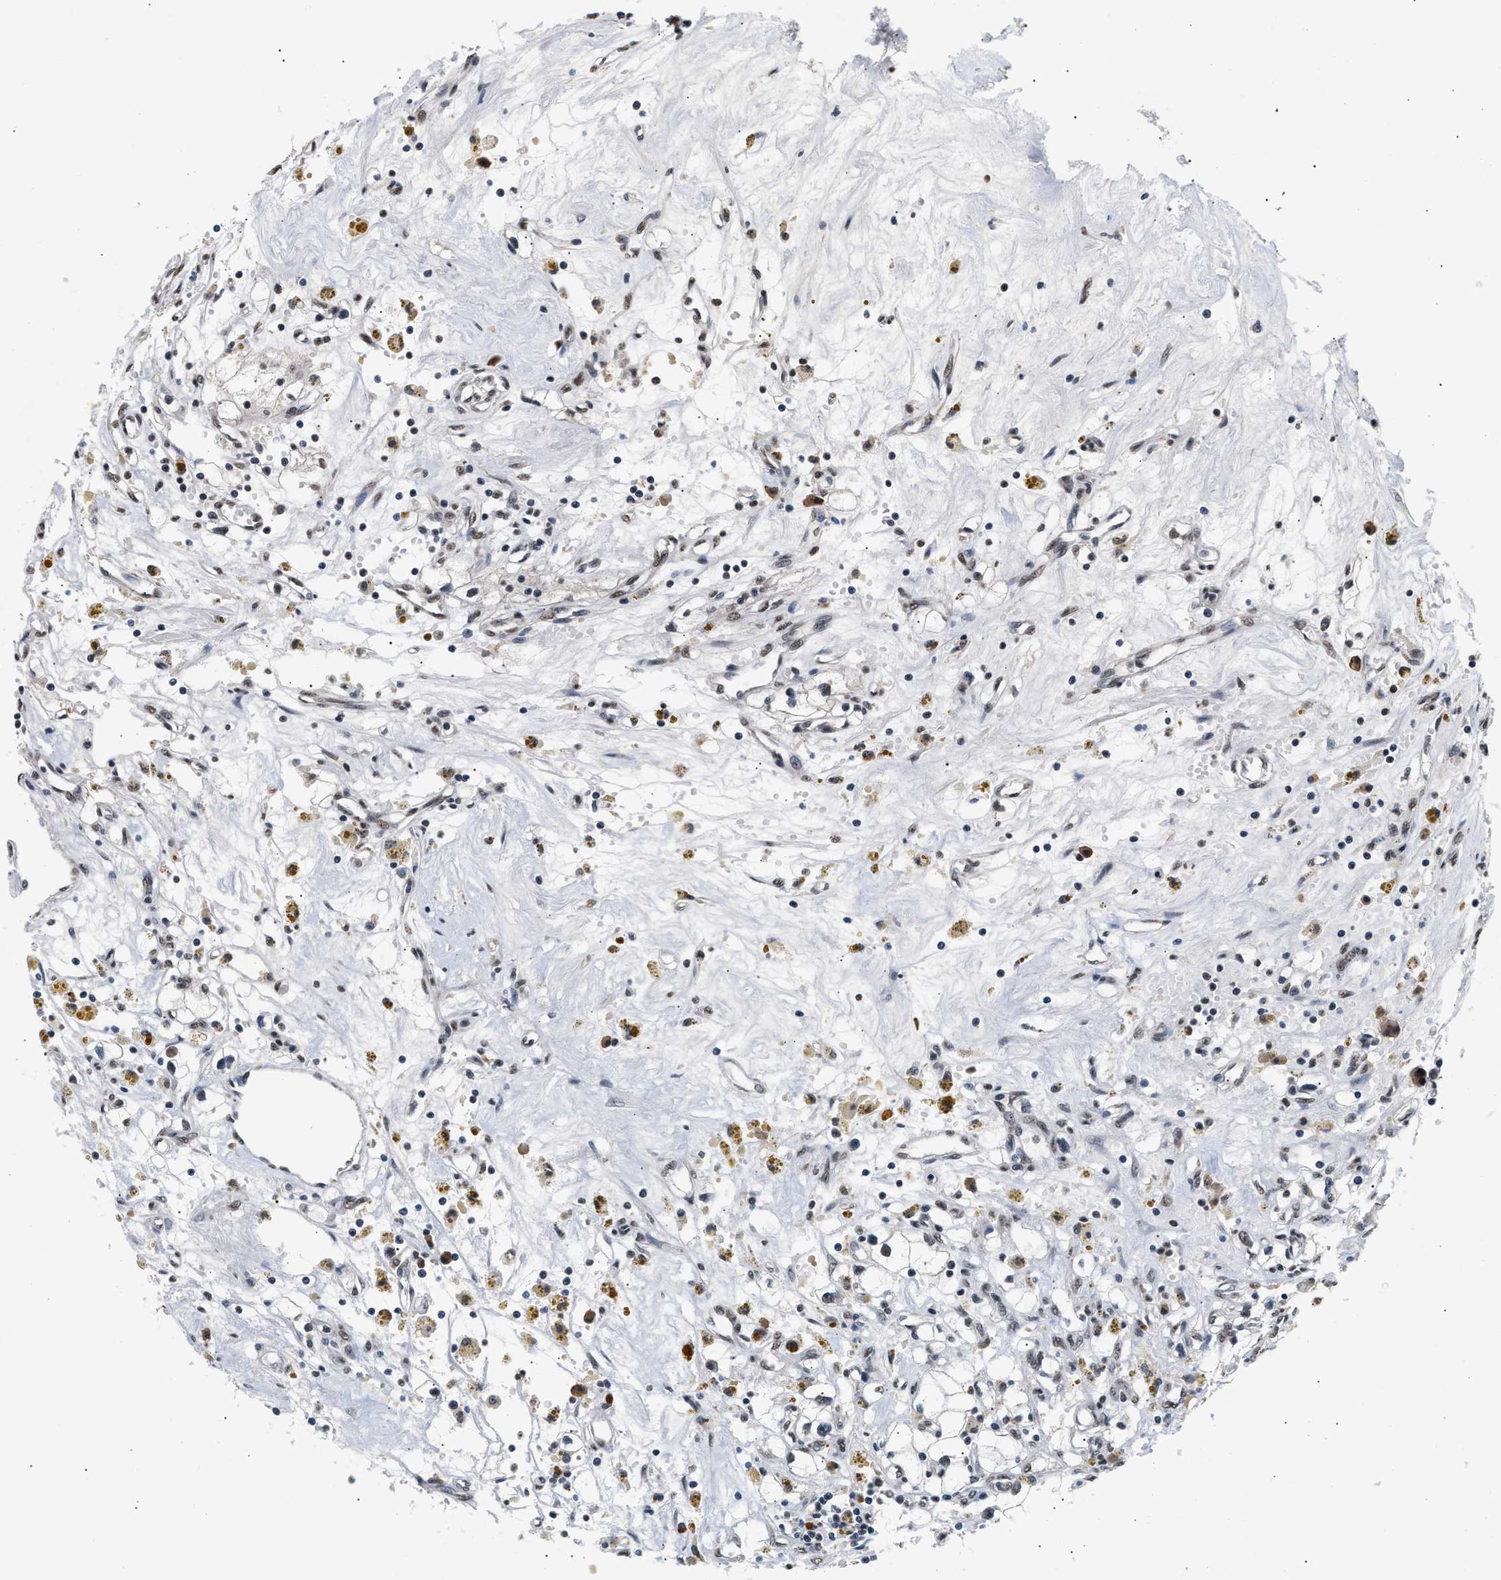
{"staining": {"intensity": "negative", "quantity": "none", "location": "none"}, "tissue": "renal cancer", "cell_type": "Tumor cells", "image_type": "cancer", "snomed": [{"axis": "morphology", "description": "Adenocarcinoma, NOS"}, {"axis": "topography", "description": "Kidney"}], "caption": "Immunohistochemical staining of human renal cancer demonstrates no significant staining in tumor cells.", "gene": "THOC1", "patient": {"sex": "male", "age": 56}}